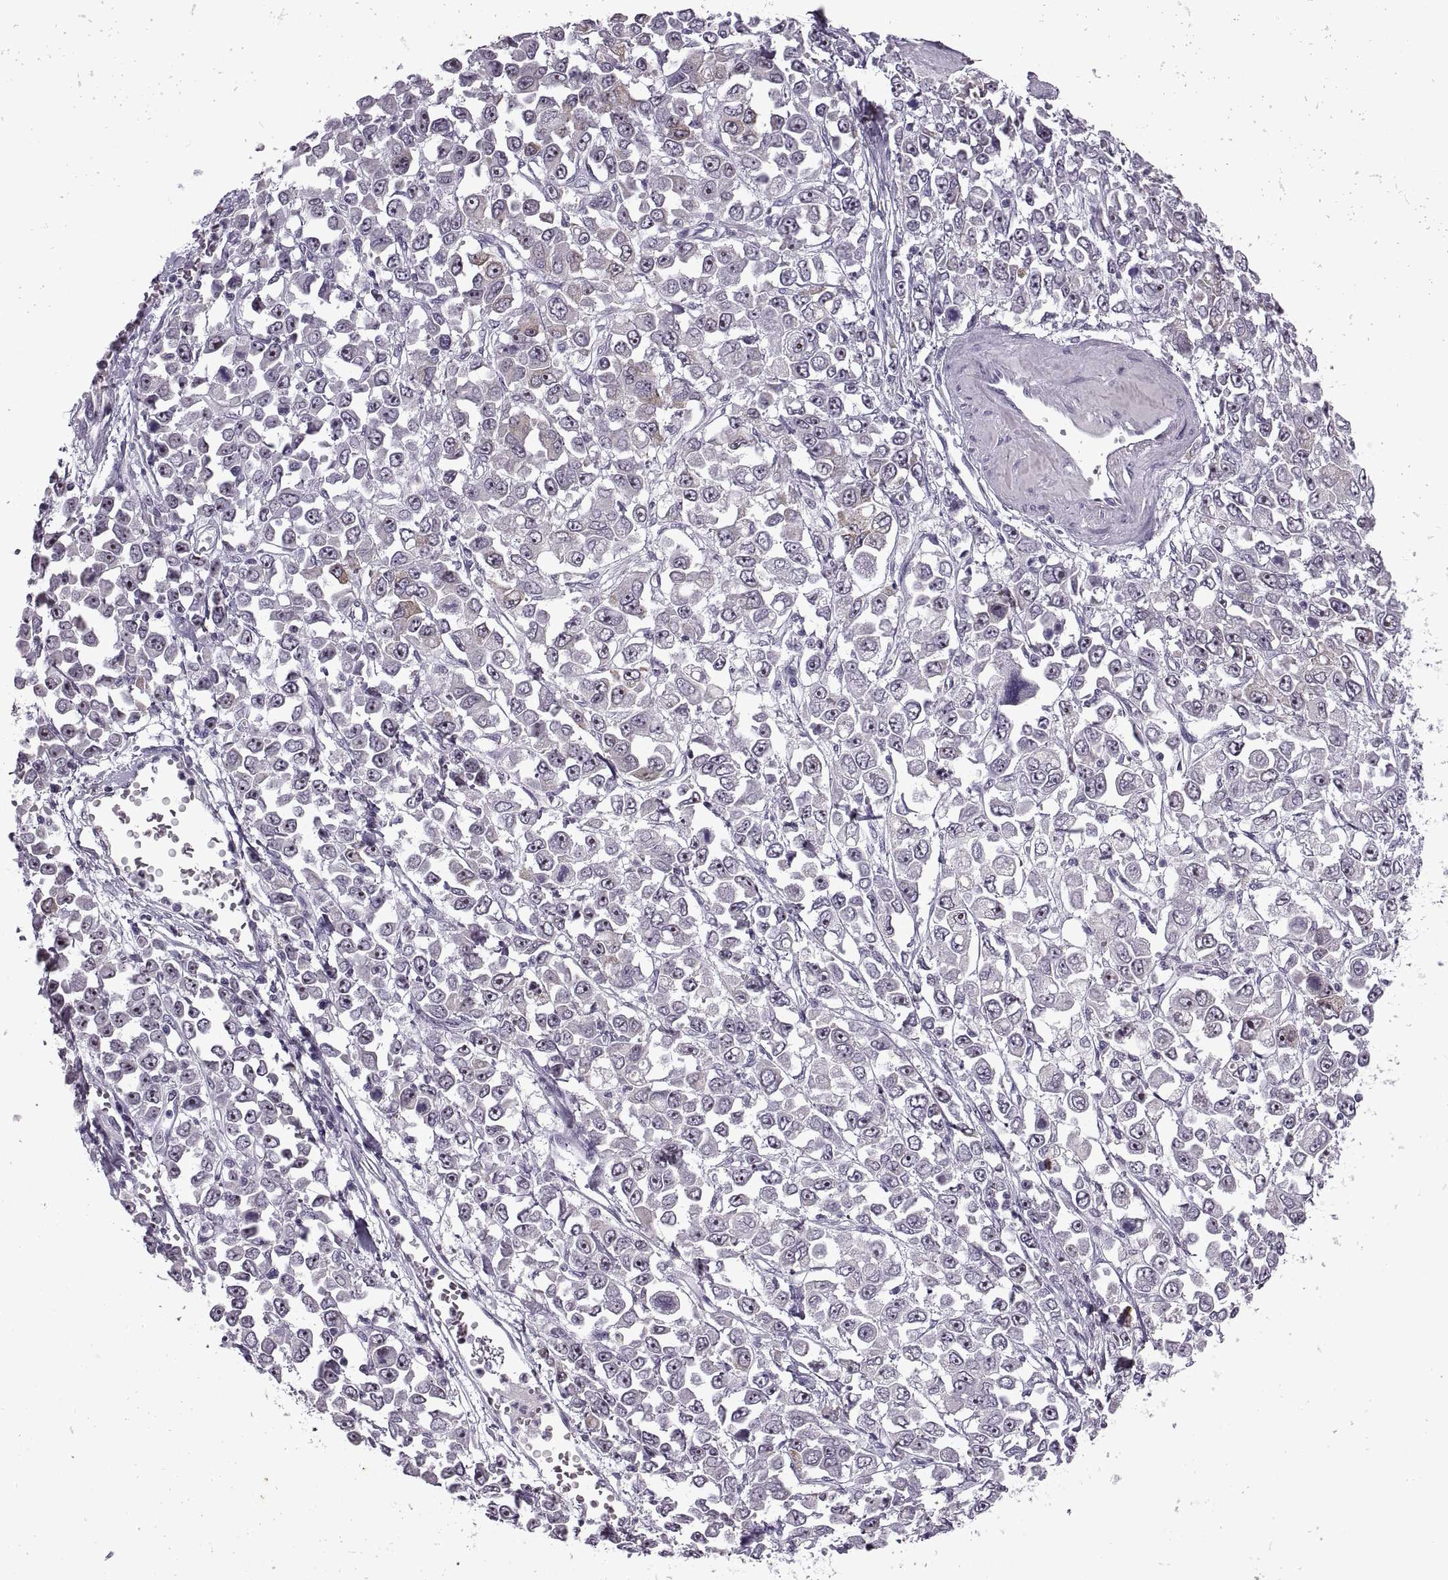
{"staining": {"intensity": "moderate", "quantity": "<25%", "location": "nuclear"}, "tissue": "stomach cancer", "cell_type": "Tumor cells", "image_type": "cancer", "snomed": [{"axis": "morphology", "description": "Adenocarcinoma, NOS"}, {"axis": "topography", "description": "Stomach, upper"}], "caption": "Moderate nuclear staining for a protein is appreciated in about <25% of tumor cells of stomach cancer using IHC.", "gene": "SINHCAF", "patient": {"sex": "male", "age": 70}}